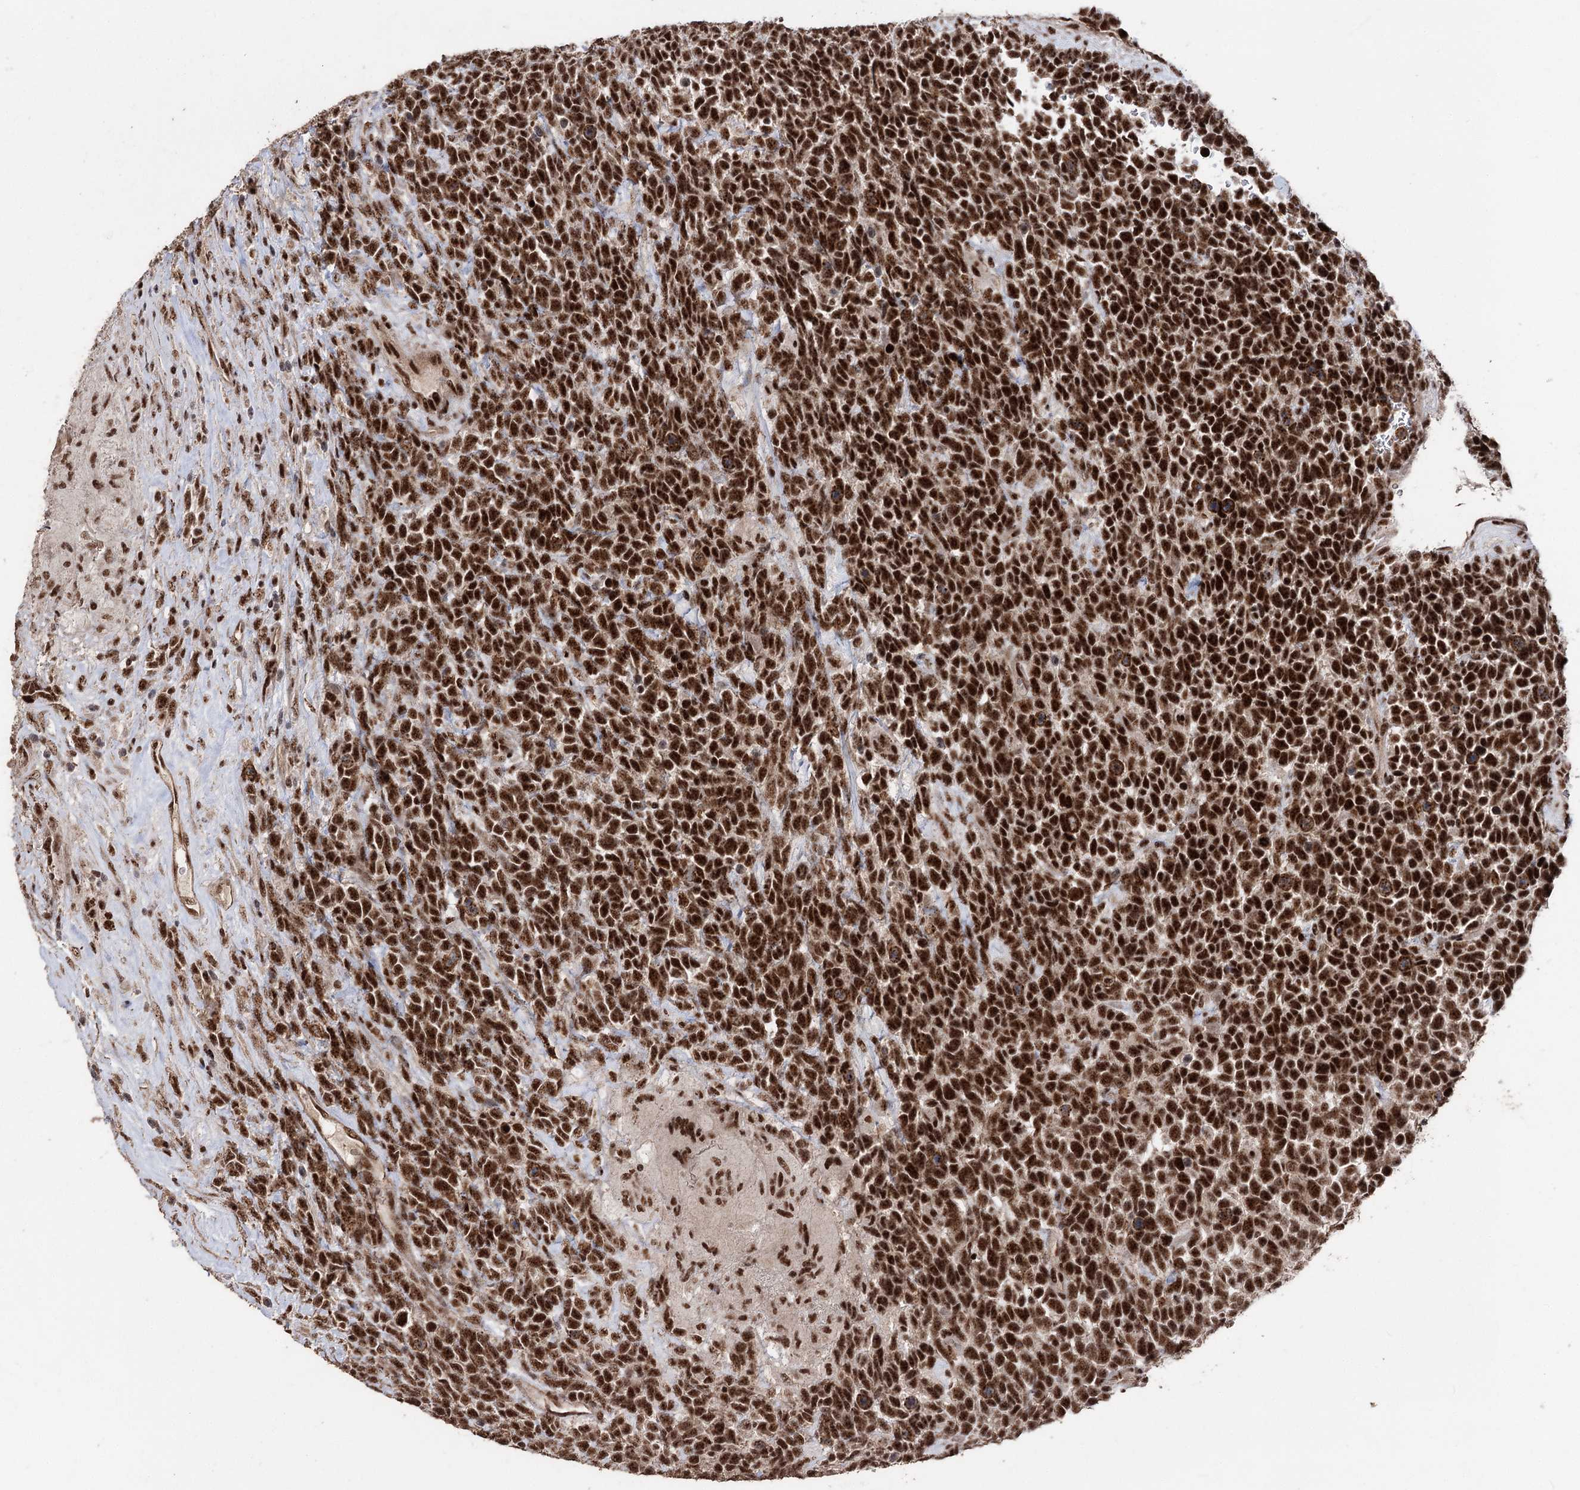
{"staining": {"intensity": "strong", "quantity": ">75%", "location": "nuclear"}, "tissue": "urothelial cancer", "cell_type": "Tumor cells", "image_type": "cancer", "snomed": [{"axis": "morphology", "description": "Urothelial carcinoma, High grade"}, {"axis": "topography", "description": "Urinary bladder"}], "caption": "This is a histology image of immunohistochemistry staining of urothelial carcinoma (high-grade), which shows strong positivity in the nuclear of tumor cells.", "gene": "U2SURP", "patient": {"sex": "female", "age": 82}}